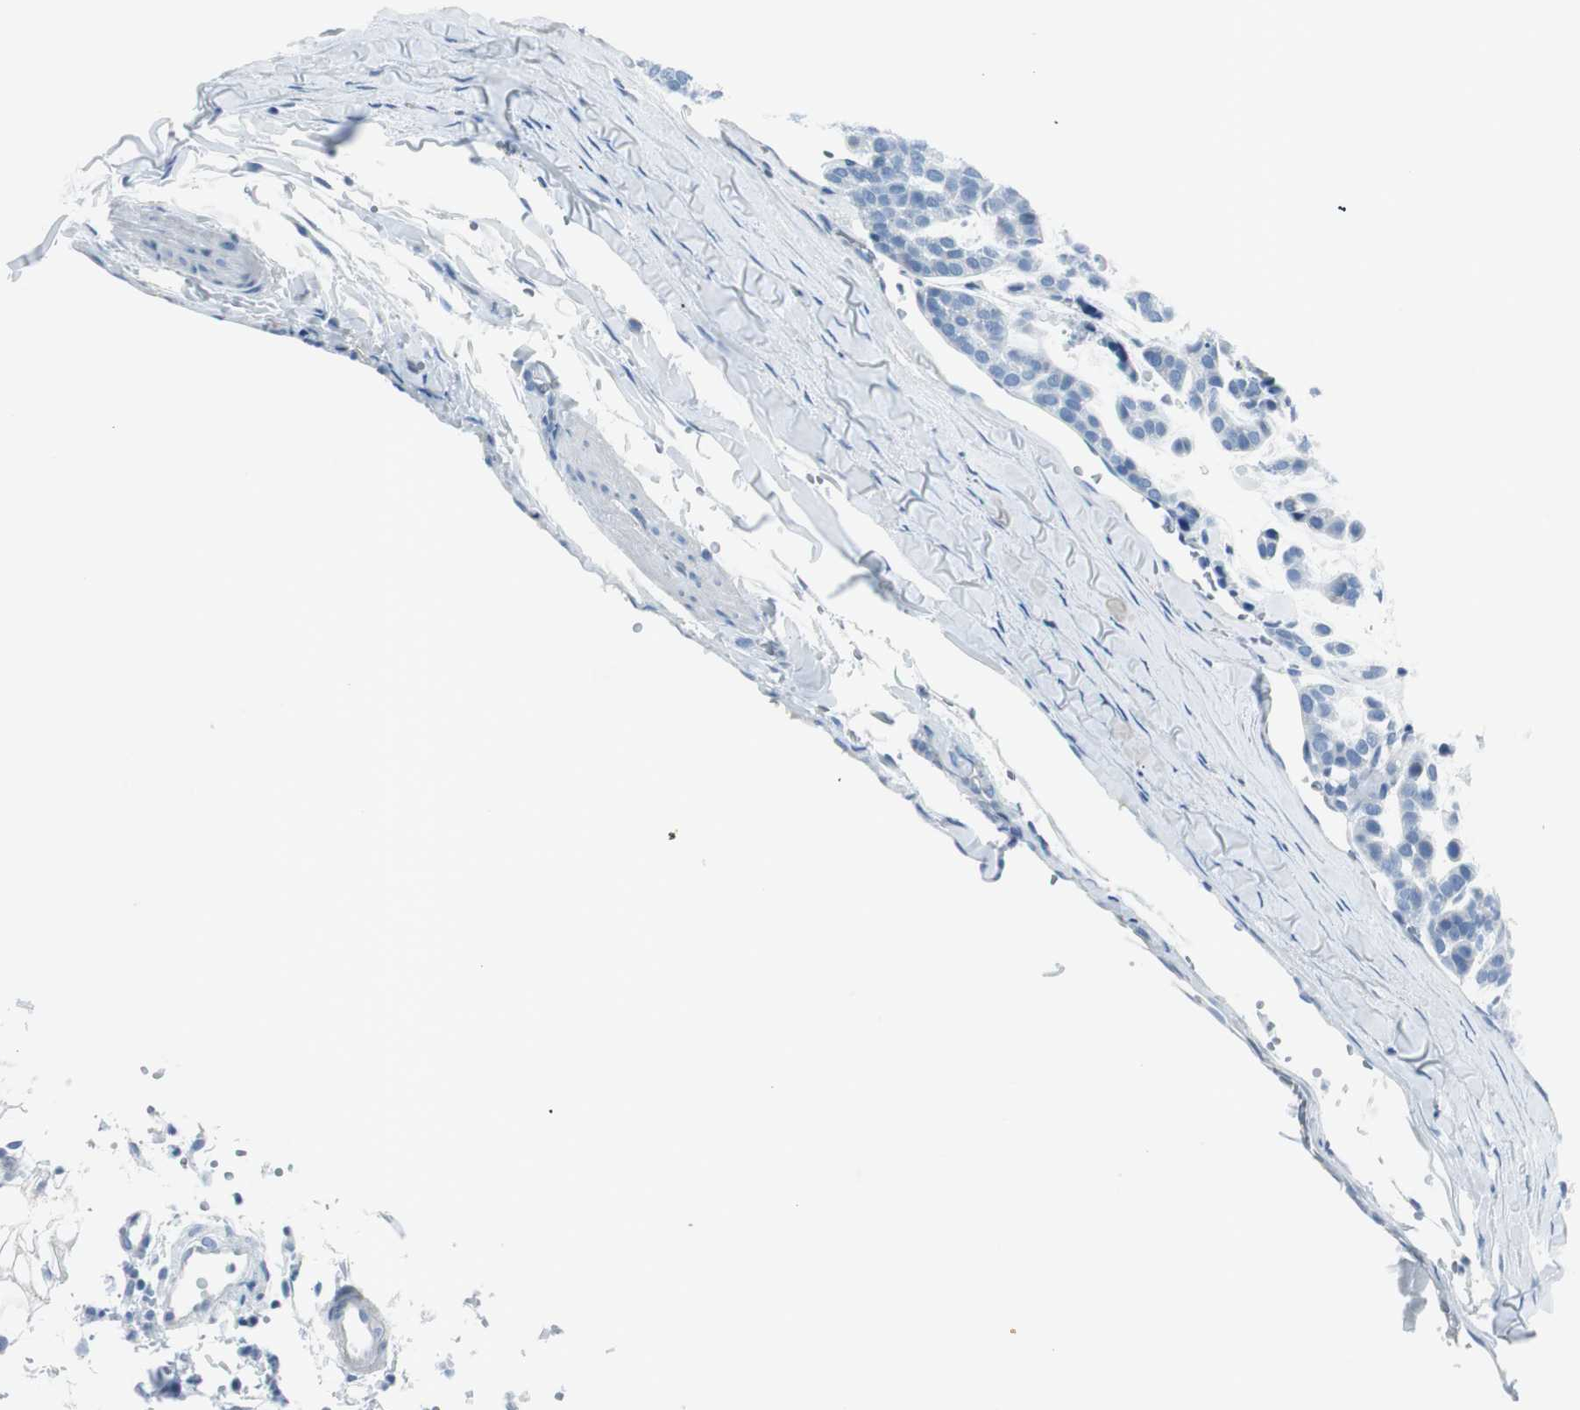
{"staining": {"intensity": "negative", "quantity": "none", "location": "none"}, "tissue": "head and neck cancer", "cell_type": "Tumor cells", "image_type": "cancer", "snomed": [{"axis": "morphology", "description": "Adenocarcinoma, NOS"}, {"axis": "morphology", "description": "Adenoma, NOS"}, {"axis": "topography", "description": "Head-Neck"}], "caption": "Tumor cells show no significant protein positivity in head and neck adenocarcinoma.", "gene": "CACNA2D1", "patient": {"sex": "female", "age": 55}}